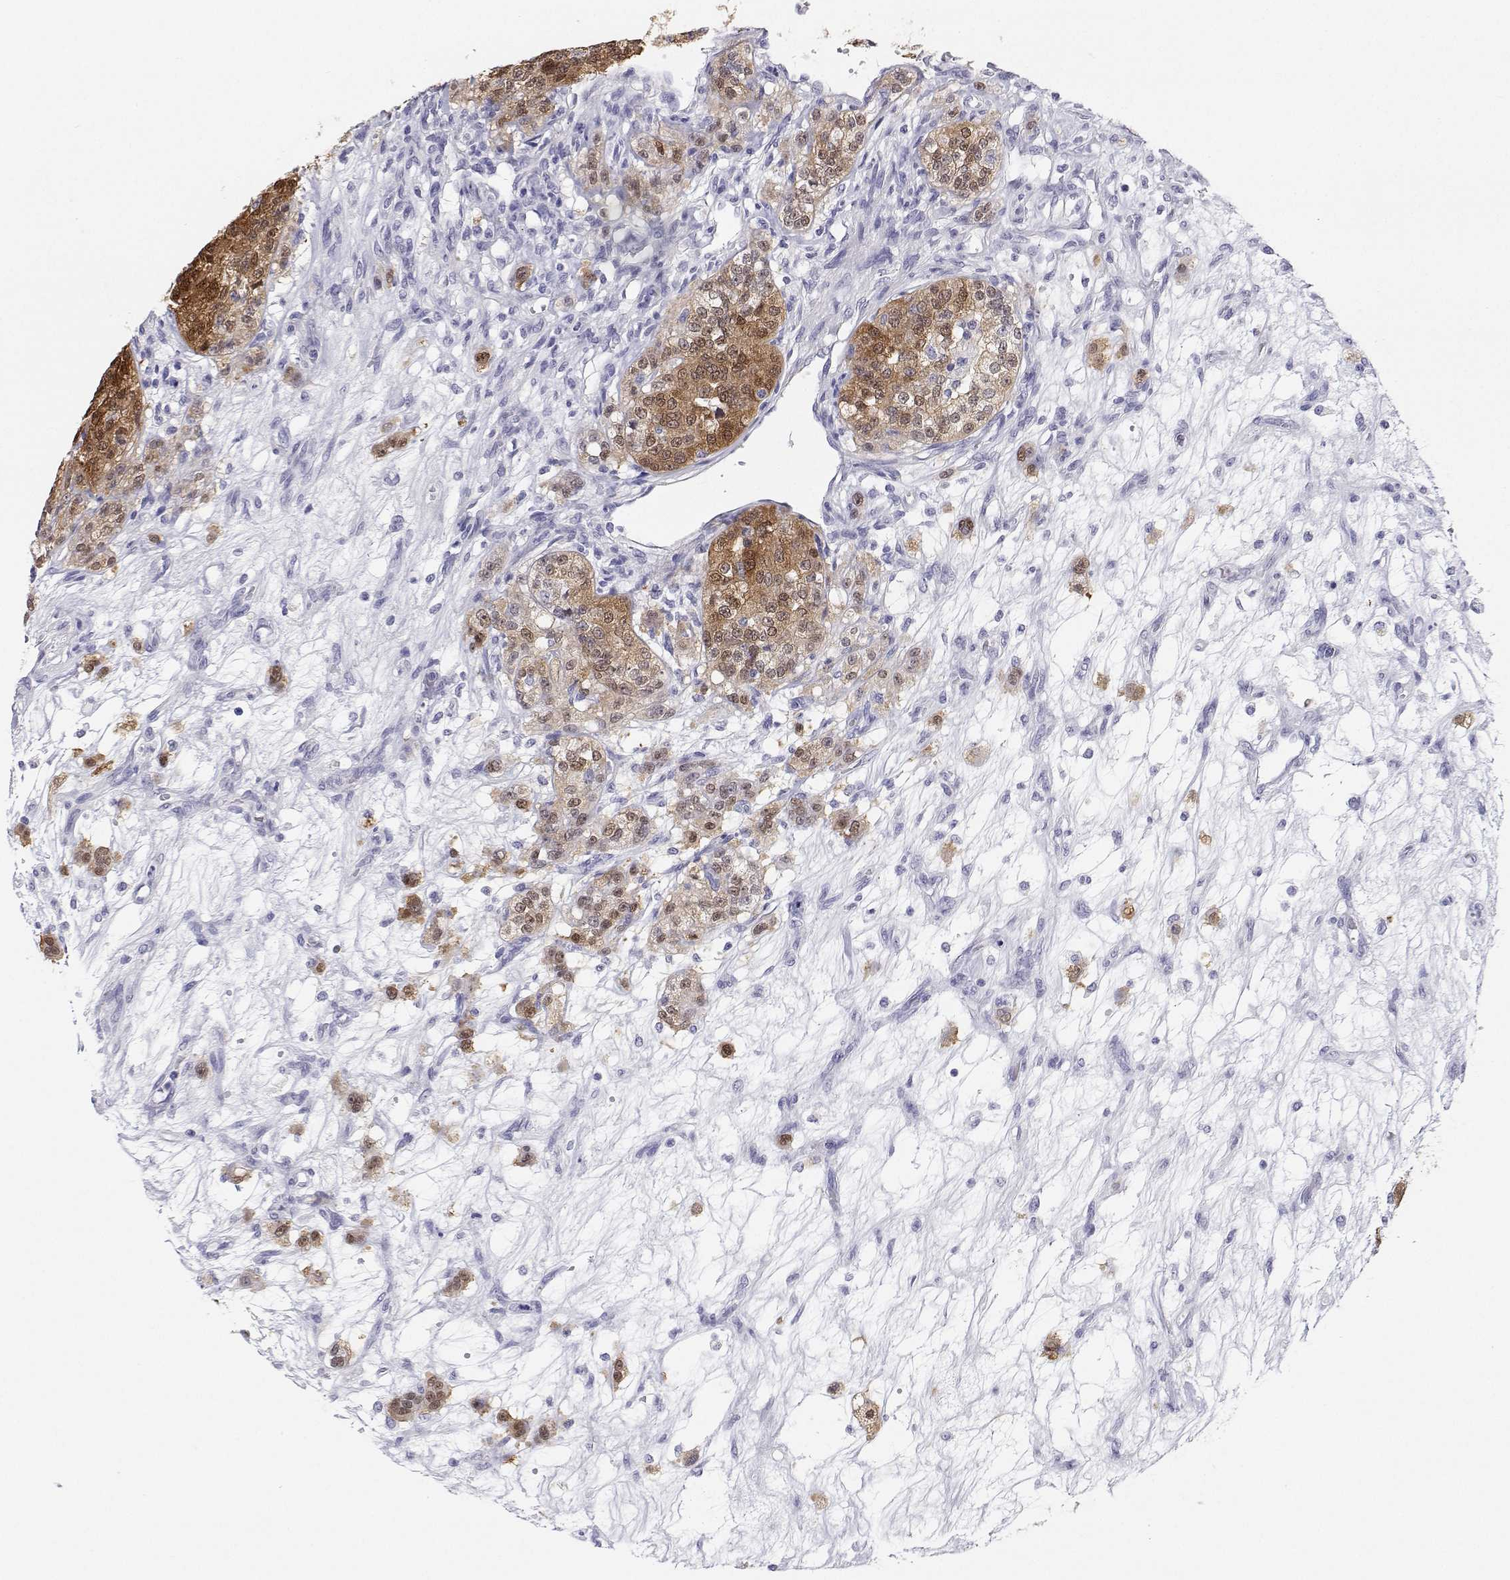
{"staining": {"intensity": "moderate", "quantity": ">75%", "location": "cytoplasmic/membranous,nuclear"}, "tissue": "renal cancer", "cell_type": "Tumor cells", "image_type": "cancer", "snomed": [{"axis": "morphology", "description": "Adenocarcinoma, NOS"}, {"axis": "topography", "description": "Kidney"}], "caption": "Moderate cytoplasmic/membranous and nuclear protein positivity is appreciated in approximately >75% of tumor cells in adenocarcinoma (renal).", "gene": "BHMT", "patient": {"sex": "female", "age": 63}}